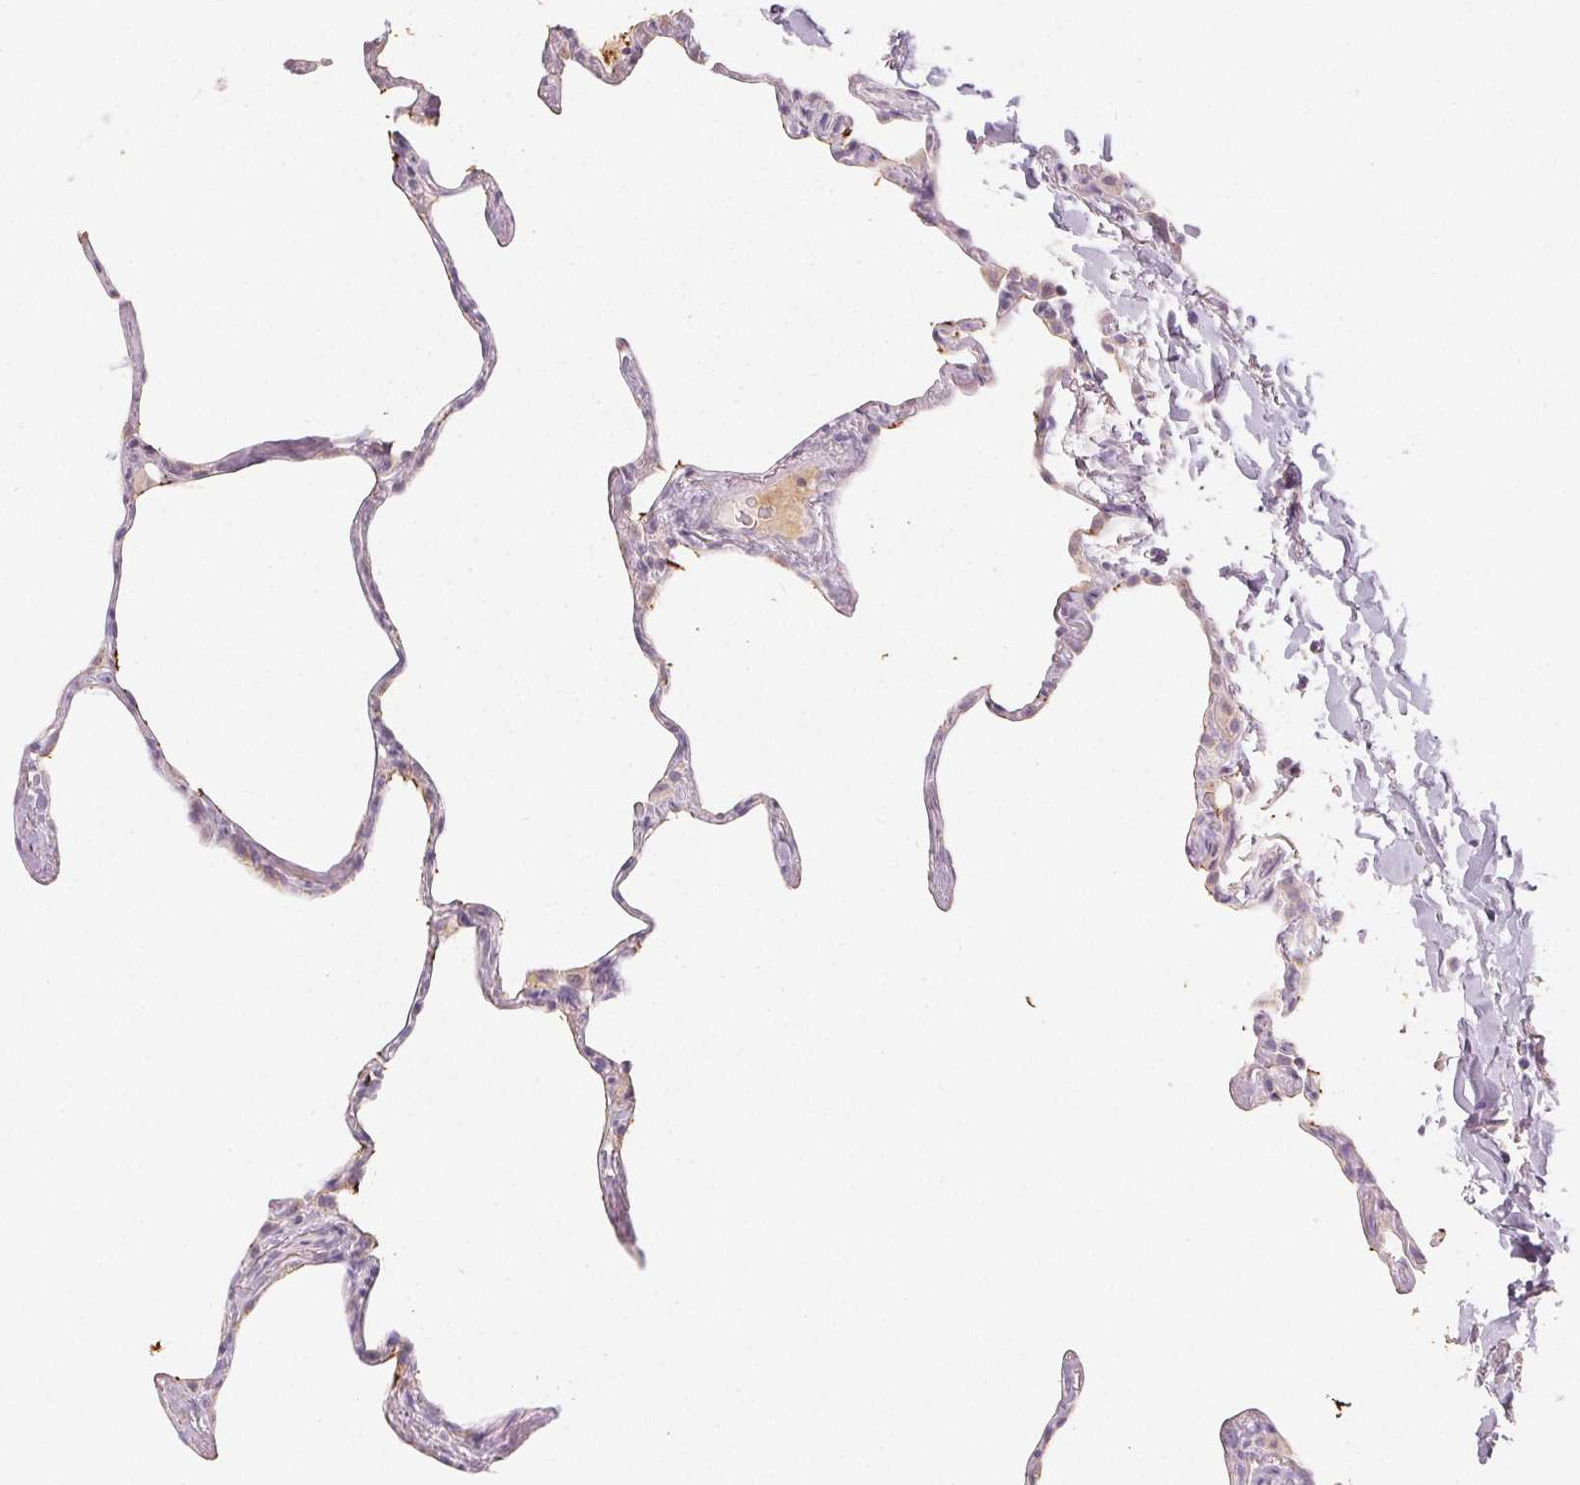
{"staining": {"intensity": "negative", "quantity": "none", "location": "none"}, "tissue": "lung", "cell_type": "Alveolar cells", "image_type": "normal", "snomed": [{"axis": "morphology", "description": "Normal tissue, NOS"}, {"axis": "topography", "description": "Lung"}], "caption": "High magnification brightfield microscopy of benign lung stained with DAB (3,3'-diaminobenzidine) (brown) and counterstained with hematoxylin (blue): alveolar cells show no significant expression. Nuclei are stained in blue.", "gene": "LVRN", "patient": {"sex": "male", "age": 65}}